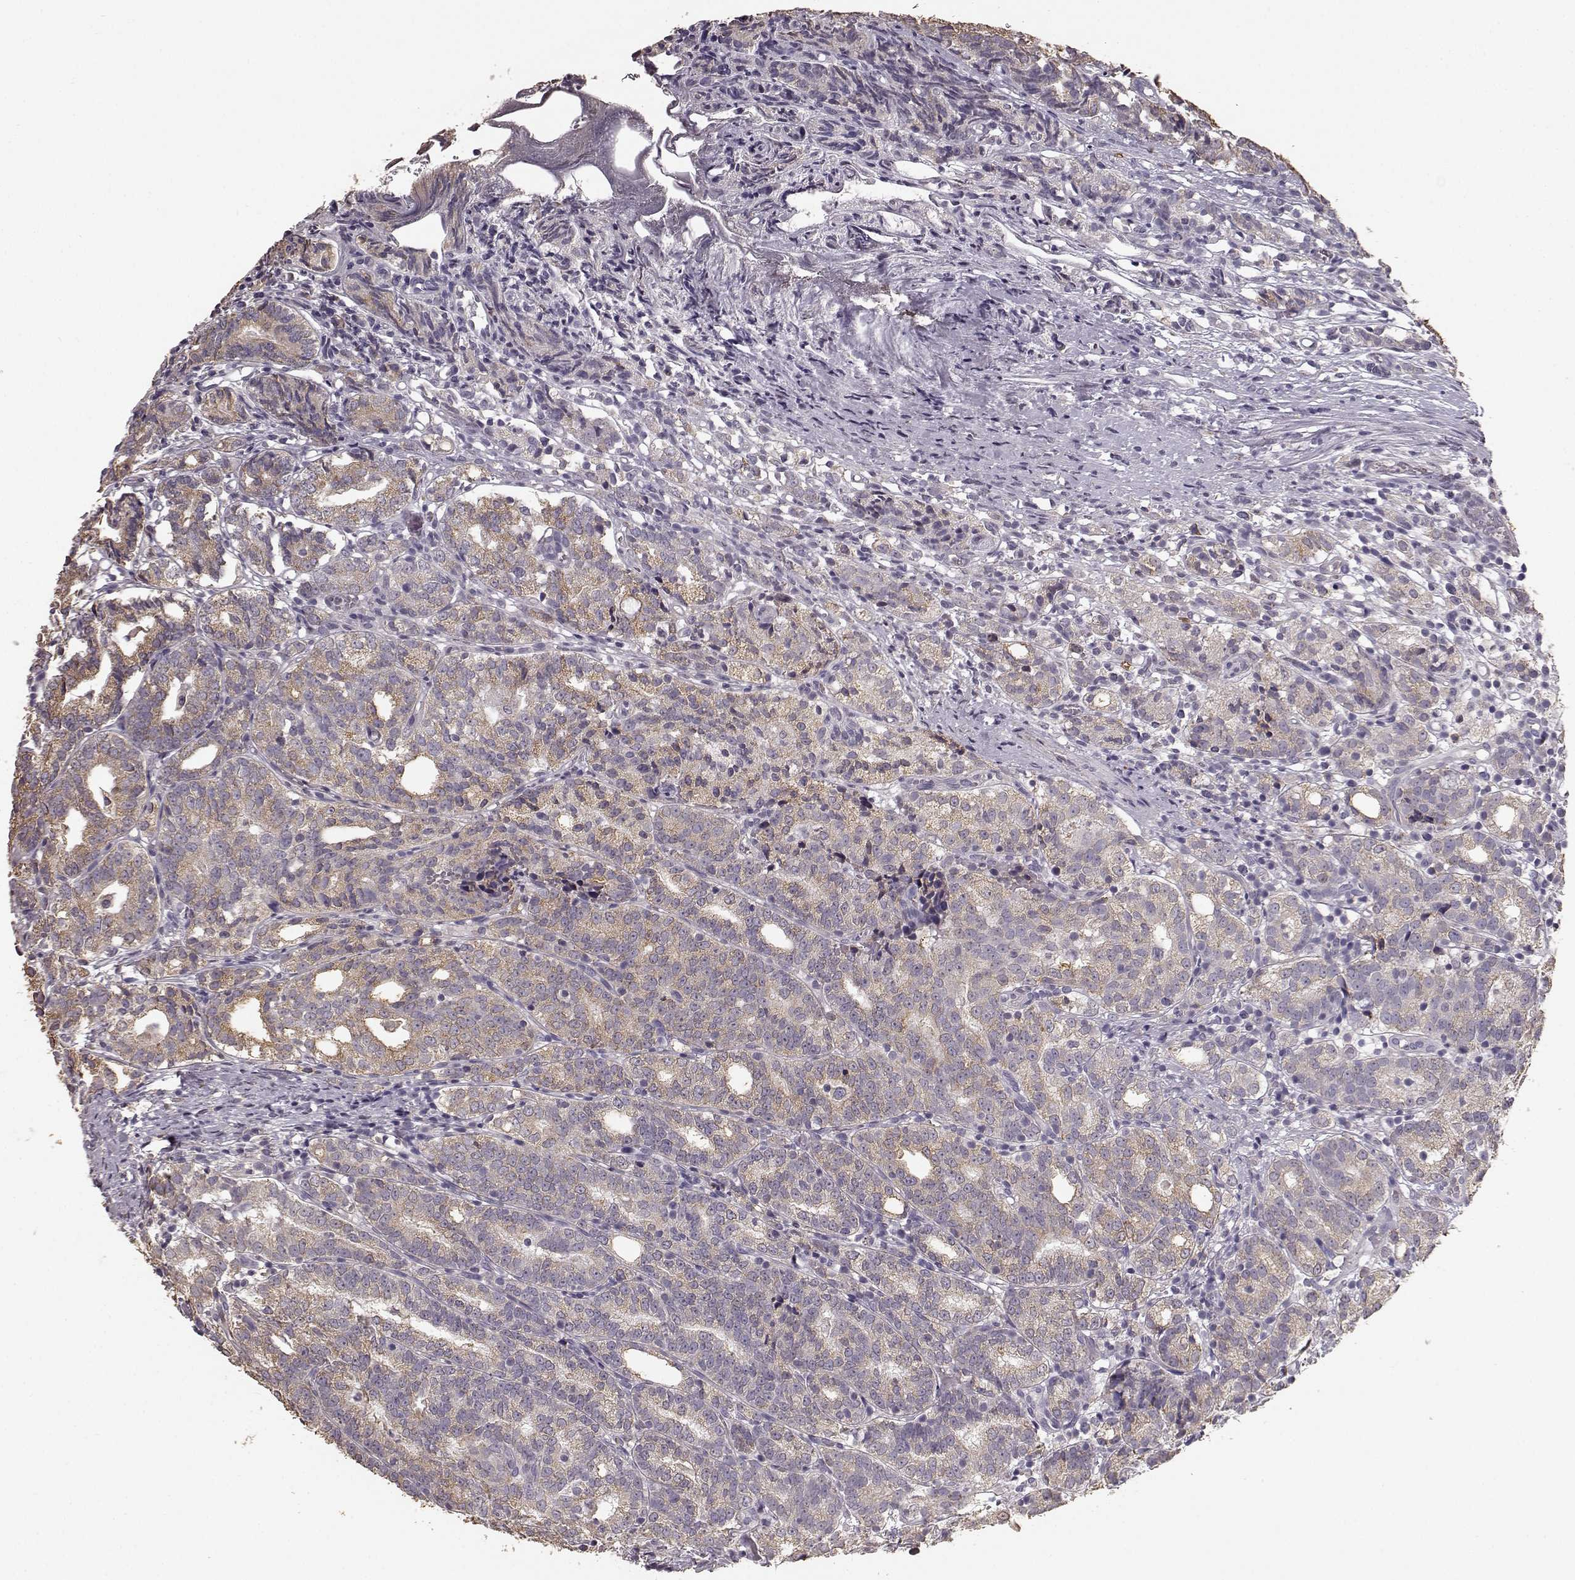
{"staining": {"intensity": "weak", "quantity": ">75%", "location": "cytoplasmic/membranous"}, "tissue": "prostate cancer", "cell_type": "Tumor cells", "image_type": "cancer", "snomed": [{"axis": "morphology", "description": "Adenocarcinoma, High grade"}, {"axis": "topography", "description": "Prostate"}], "caption": "This photomicrograph reveals IHC staining of human high-grade adenocarcinoma (prostate), with low weak cytoplasmic/membranous positivity in approximately >75% of tumor cells.", "gene": "GABRG3", "patient": {"sex": "male", "age": 53}}